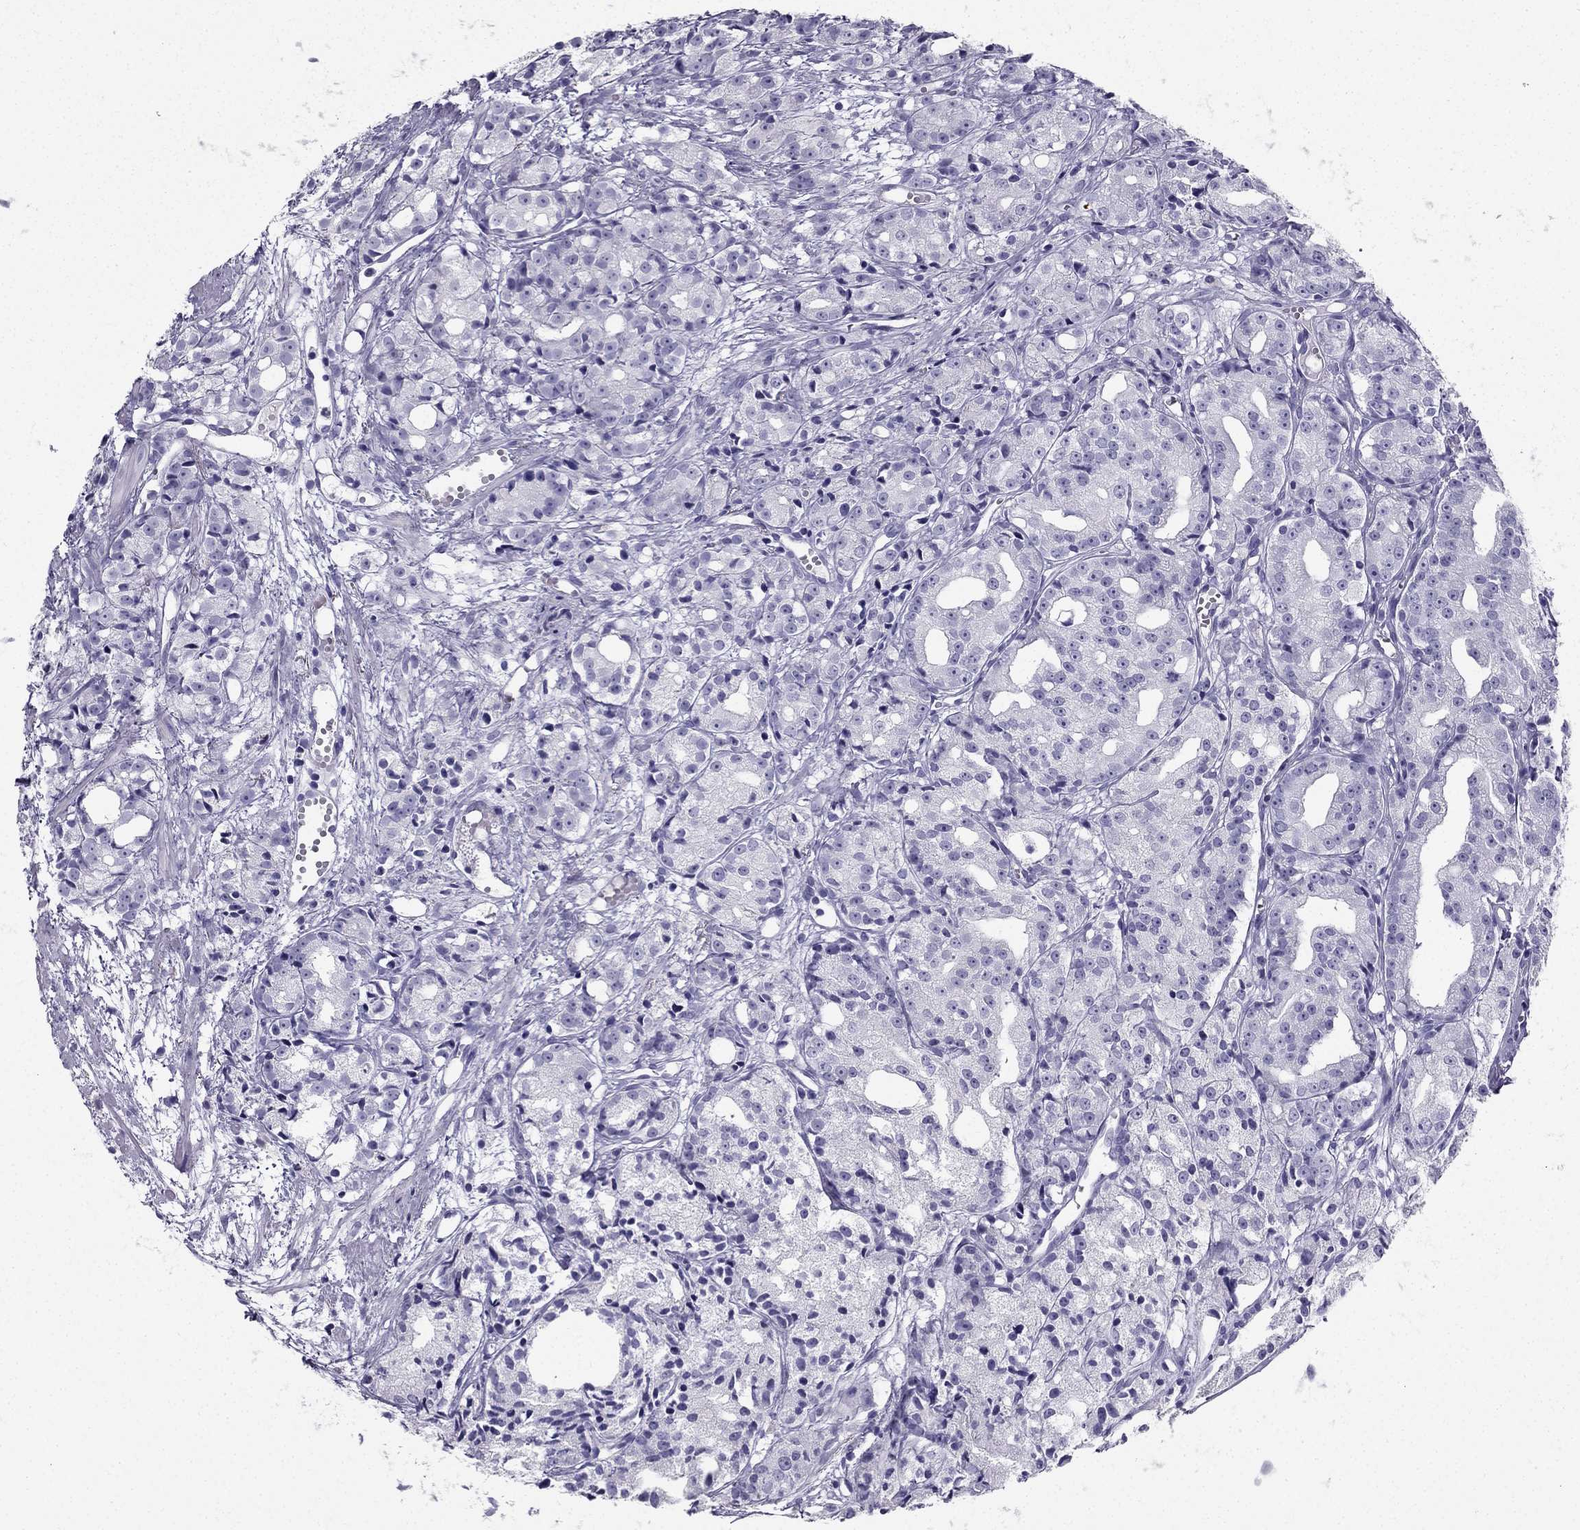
{"staining": {"intensity": "negative", "quantity": "none", "location": "none"}, "tissue": "prostate cancer", "cell_type": "Tumor cells", "image_type": "cancer", "snomed": [{"axis": "morphology", "description": "Adenocarcinoma, Medium grade"}, {"axis": "topography", "description": "Prostate"}], "caption": "Immunohistochemistry image of human adenocarcinoma (medium-grade) (prostate) stained for a protein (brown), which reveals no positivity in tumor cells.", "gene": "TFF3", "patient": {"sex": "male", "age": 74}}